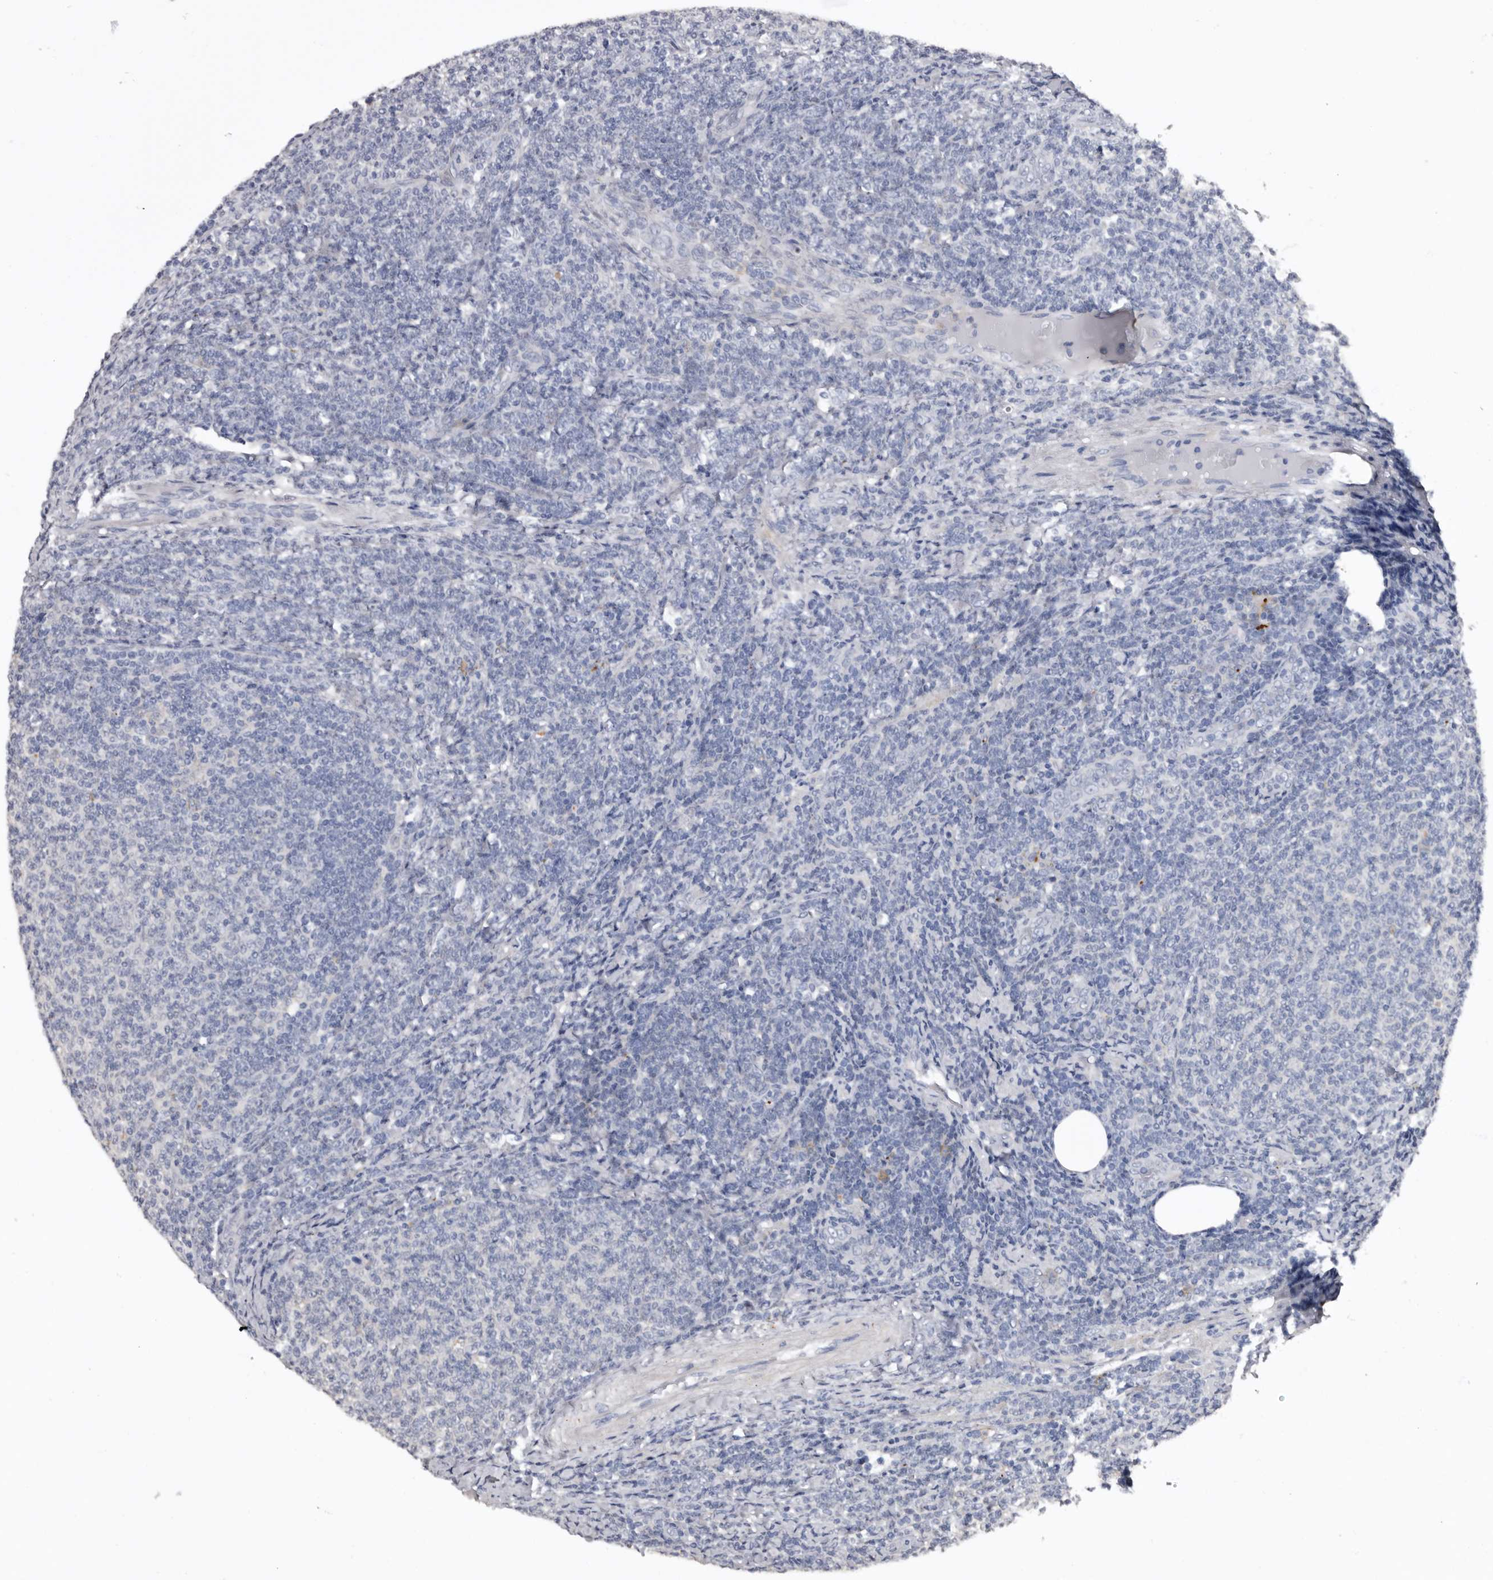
{"staining": {"intensity": "negative", "quantity": "none", "location": "none"}, "tissue": "lymphoma", "cell_type": "Tumor cells", "image_type": "cancer", "snomed": [{"axis": "morphology", "description": "Malignant lymphoma, non-Hodgkin's type, Low grade"}, {"axis": "topography", "description": "Lymph node"}], "caption": "An image of malignant lymphoma, non-Hodgkin's type (low-grade) stained for a protein displays no brown staining in tumor cells. (DAB IHC visualized using brightfield microscopy, high magnification).", "gene": "SLC10A4", "patient": {"sex": "male", "age": 66}}